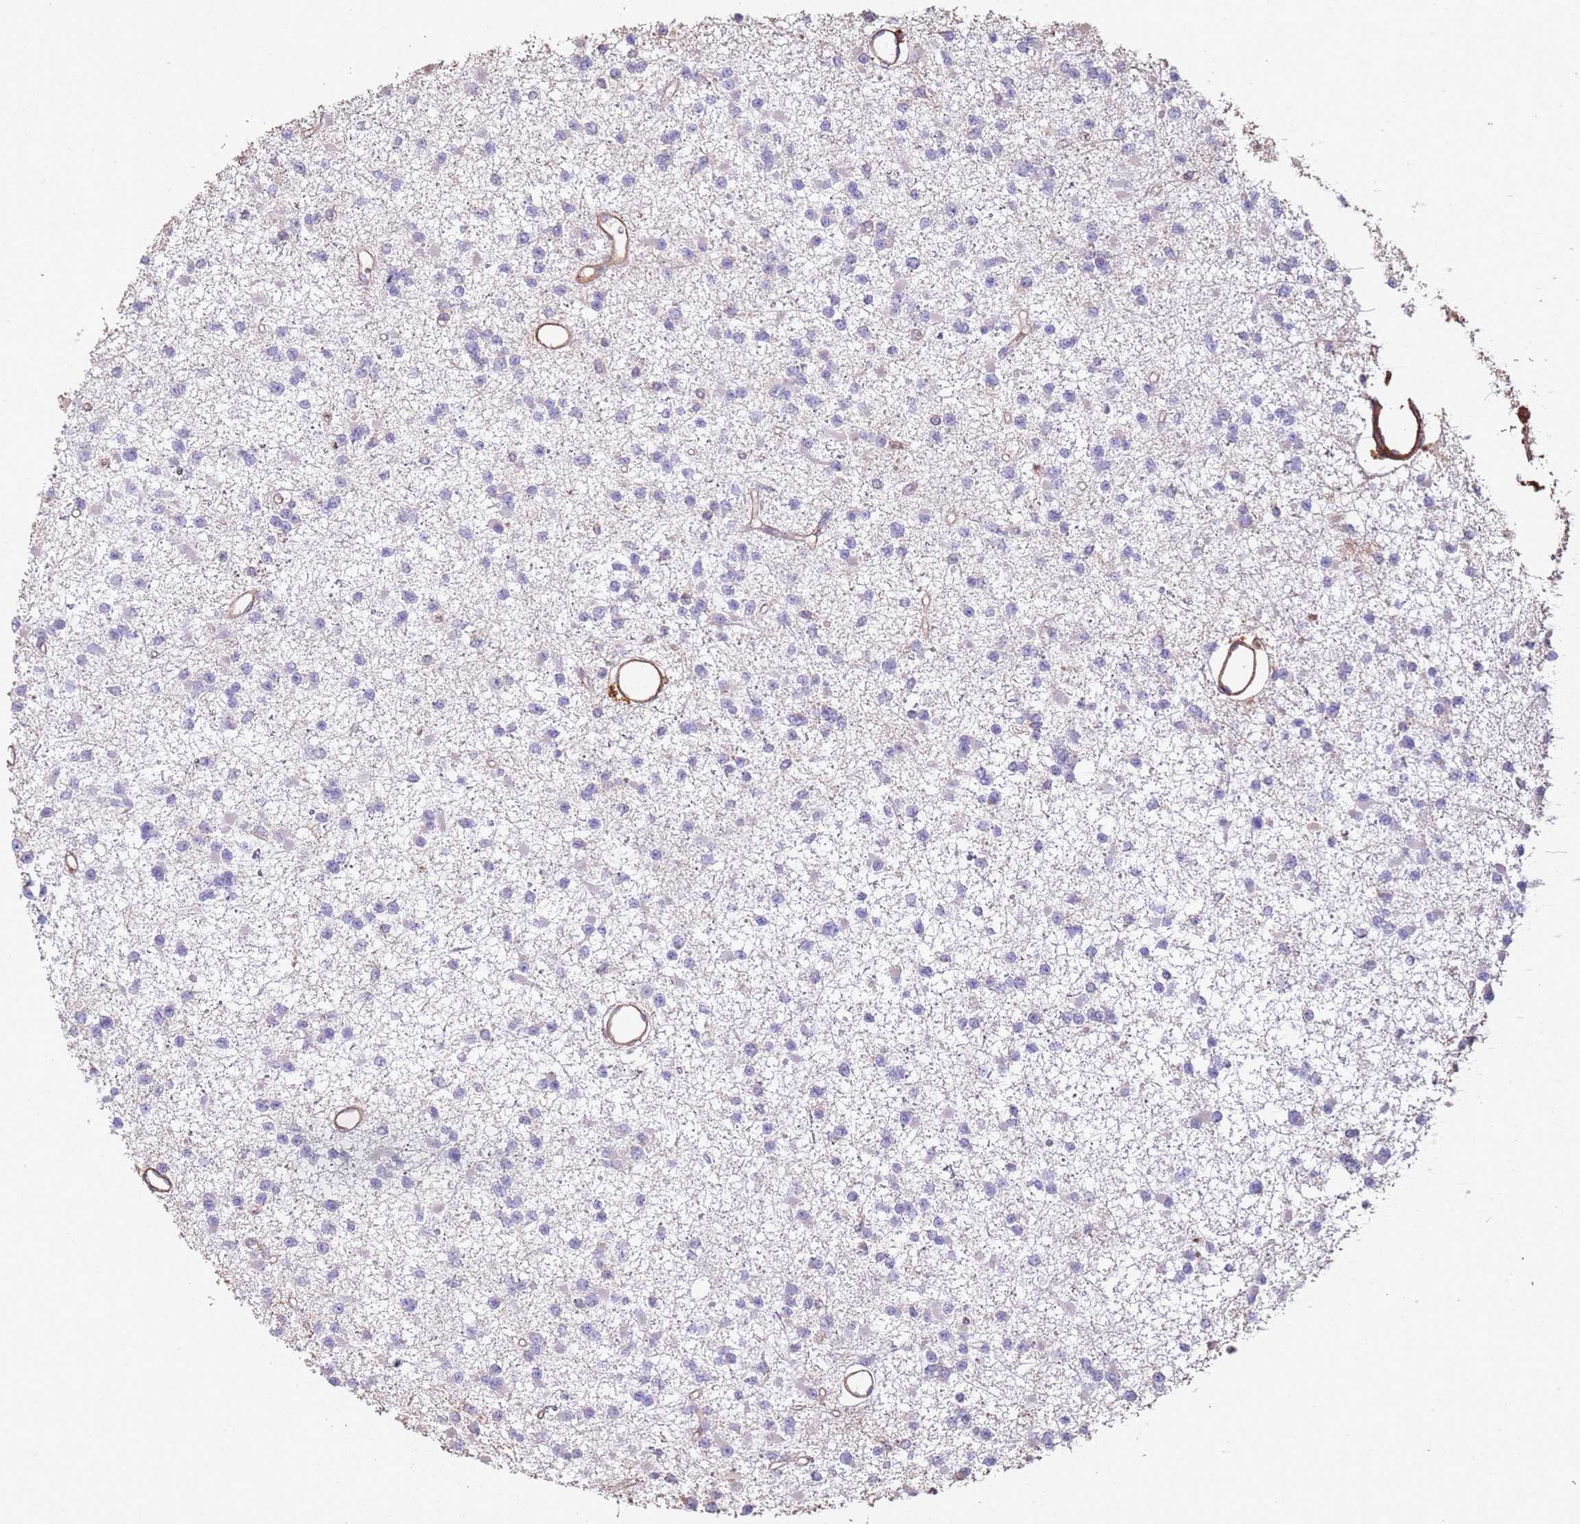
{"staining": {"intensity": "negative", "quantity": "none", "location": "none"}, "tissue": "glioma", "cell_type": "Tumor cells", "image_type": "cancer", "snomed": [{"axis": "morphology", "description": "Glioma, malignant, Low grade"}, {"axis": "topography", "description": "Brain"}], "caption": "Immunohistochemical staining of malignant glioma (low-grade) demonstrates no significant positivity in tumor cells.", "gene": "NDUFAF4", "patient": {"sex": "female", "age": 22}}